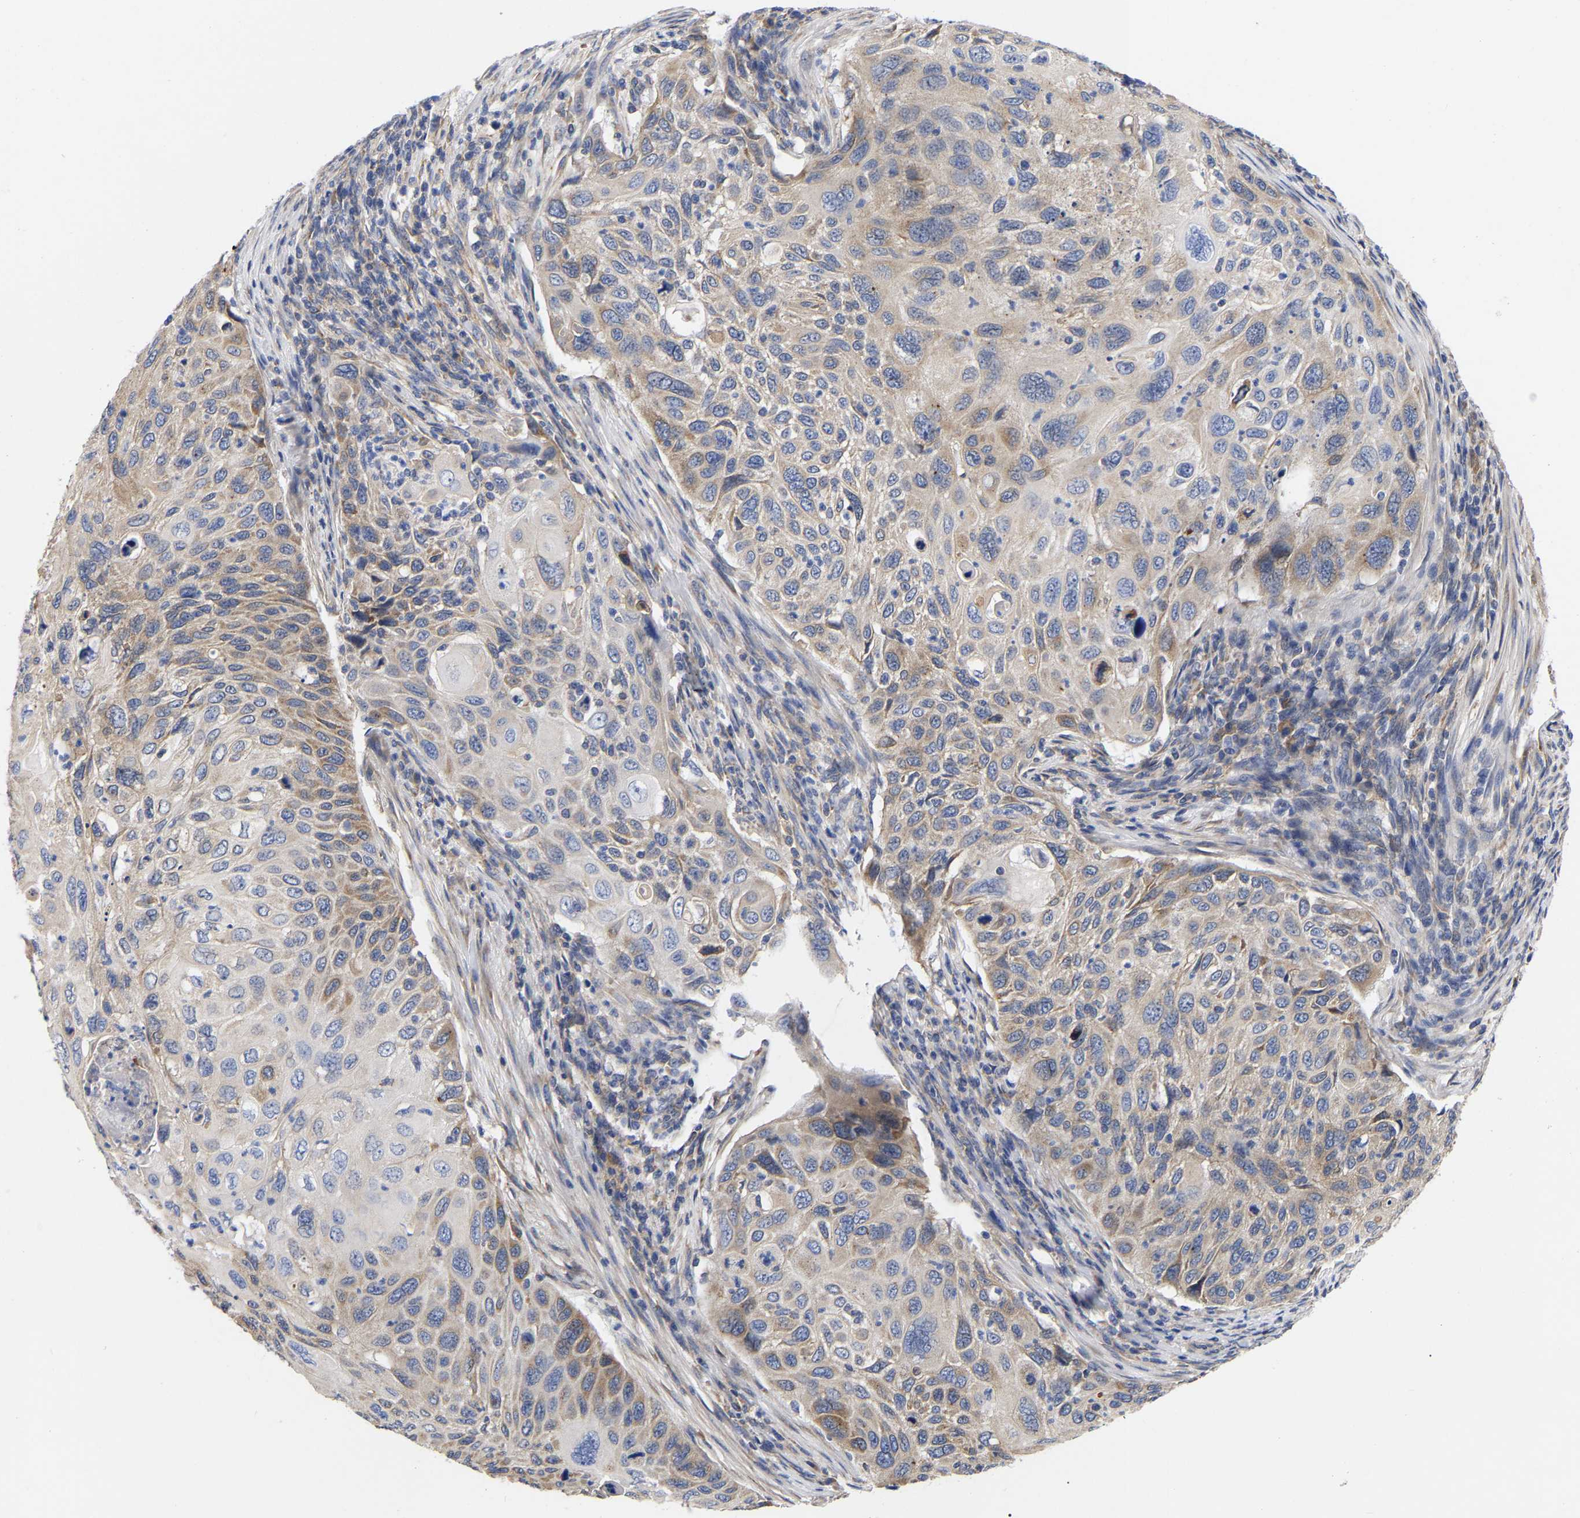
{"staining": {"intensity": "moderate", "quantity": "25%-75%", "location": "cytoplasmic/membranous"}, "tissue": "cervical cancer", "cell_type": "Tumor cells", "image_type": "cancer", "snomed": [{"axis": "morphology", "description": "Squamous cell carcinoma, NOS"}, {"axis": "topography", "description": "Cervix"}], "caption": "Immunohistochemistry (IHC) photomicrograph of neoplastic tissue: cervical cancer stained using IHC demonstrates medium levels of moderate protein expression localized specifically in the cytoplasmic/membranous of tumor cells, appearing as a cytoplasmic/membranous brown color.", "gene": "CFAP298", "patient": {"sex": "female", "age": 70}}